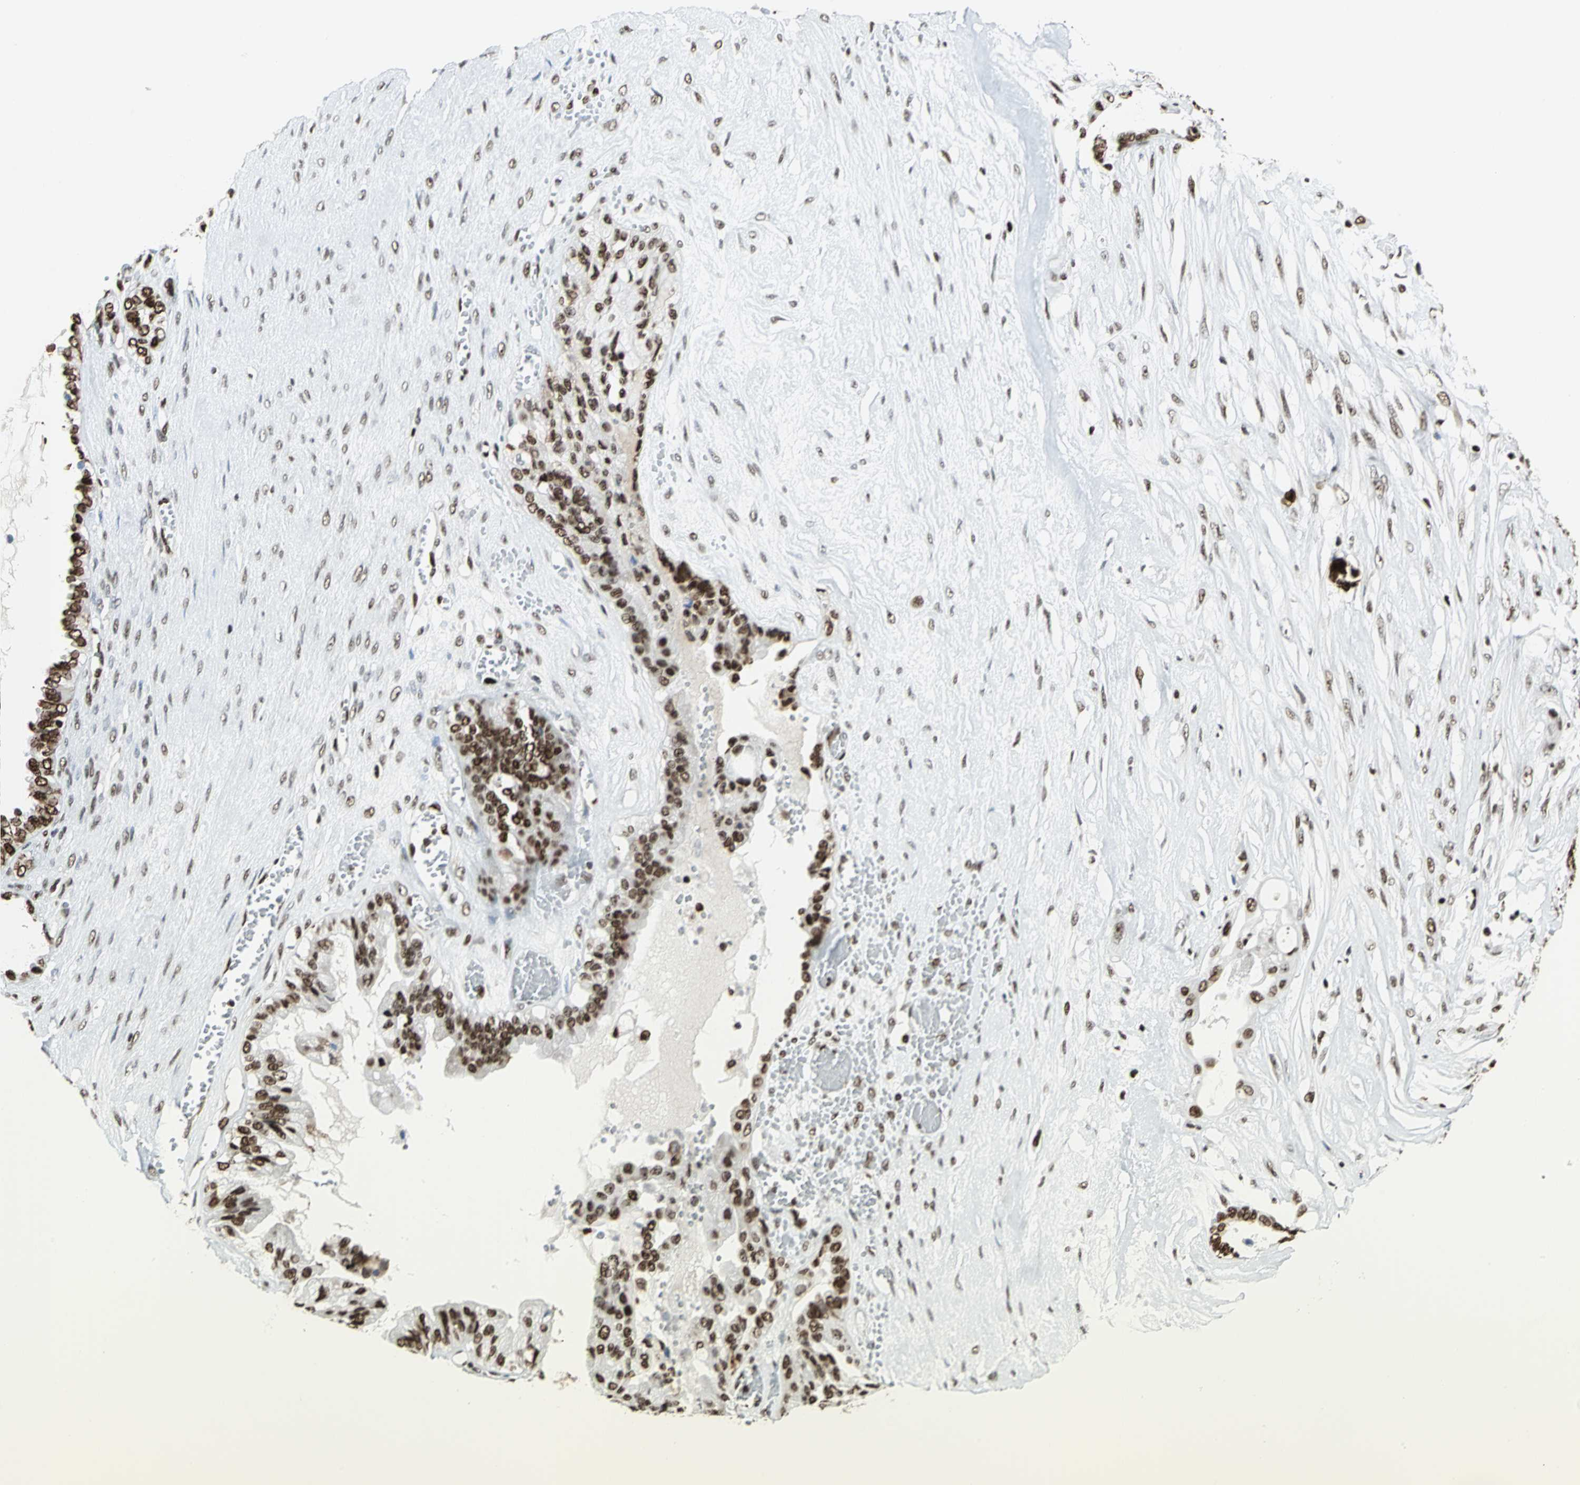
{"staining": {"intensity": "strong", "quantity": ">75%", "location": "nuclear"}, "tissue": "ovarian cancer", "cell_type": "Tumor cells", "image_type": "cancer", "snomed": [{"axis": "morphology", "description": "Carcinoma, NOS"}, {"axis": "morphology", "description": "Carcinoma, endometroid"}, {"axis": "topography", "description": "Ovary"}], "caption": "Immunohistochemical staining of ovarian cancer (endometroid carcinoma) demonstrates high levels of strong nuclear expression in approximately >75% of tumor cells.", "gene": "HMGB1", "patient": {"sex": "female", "age": 50}}